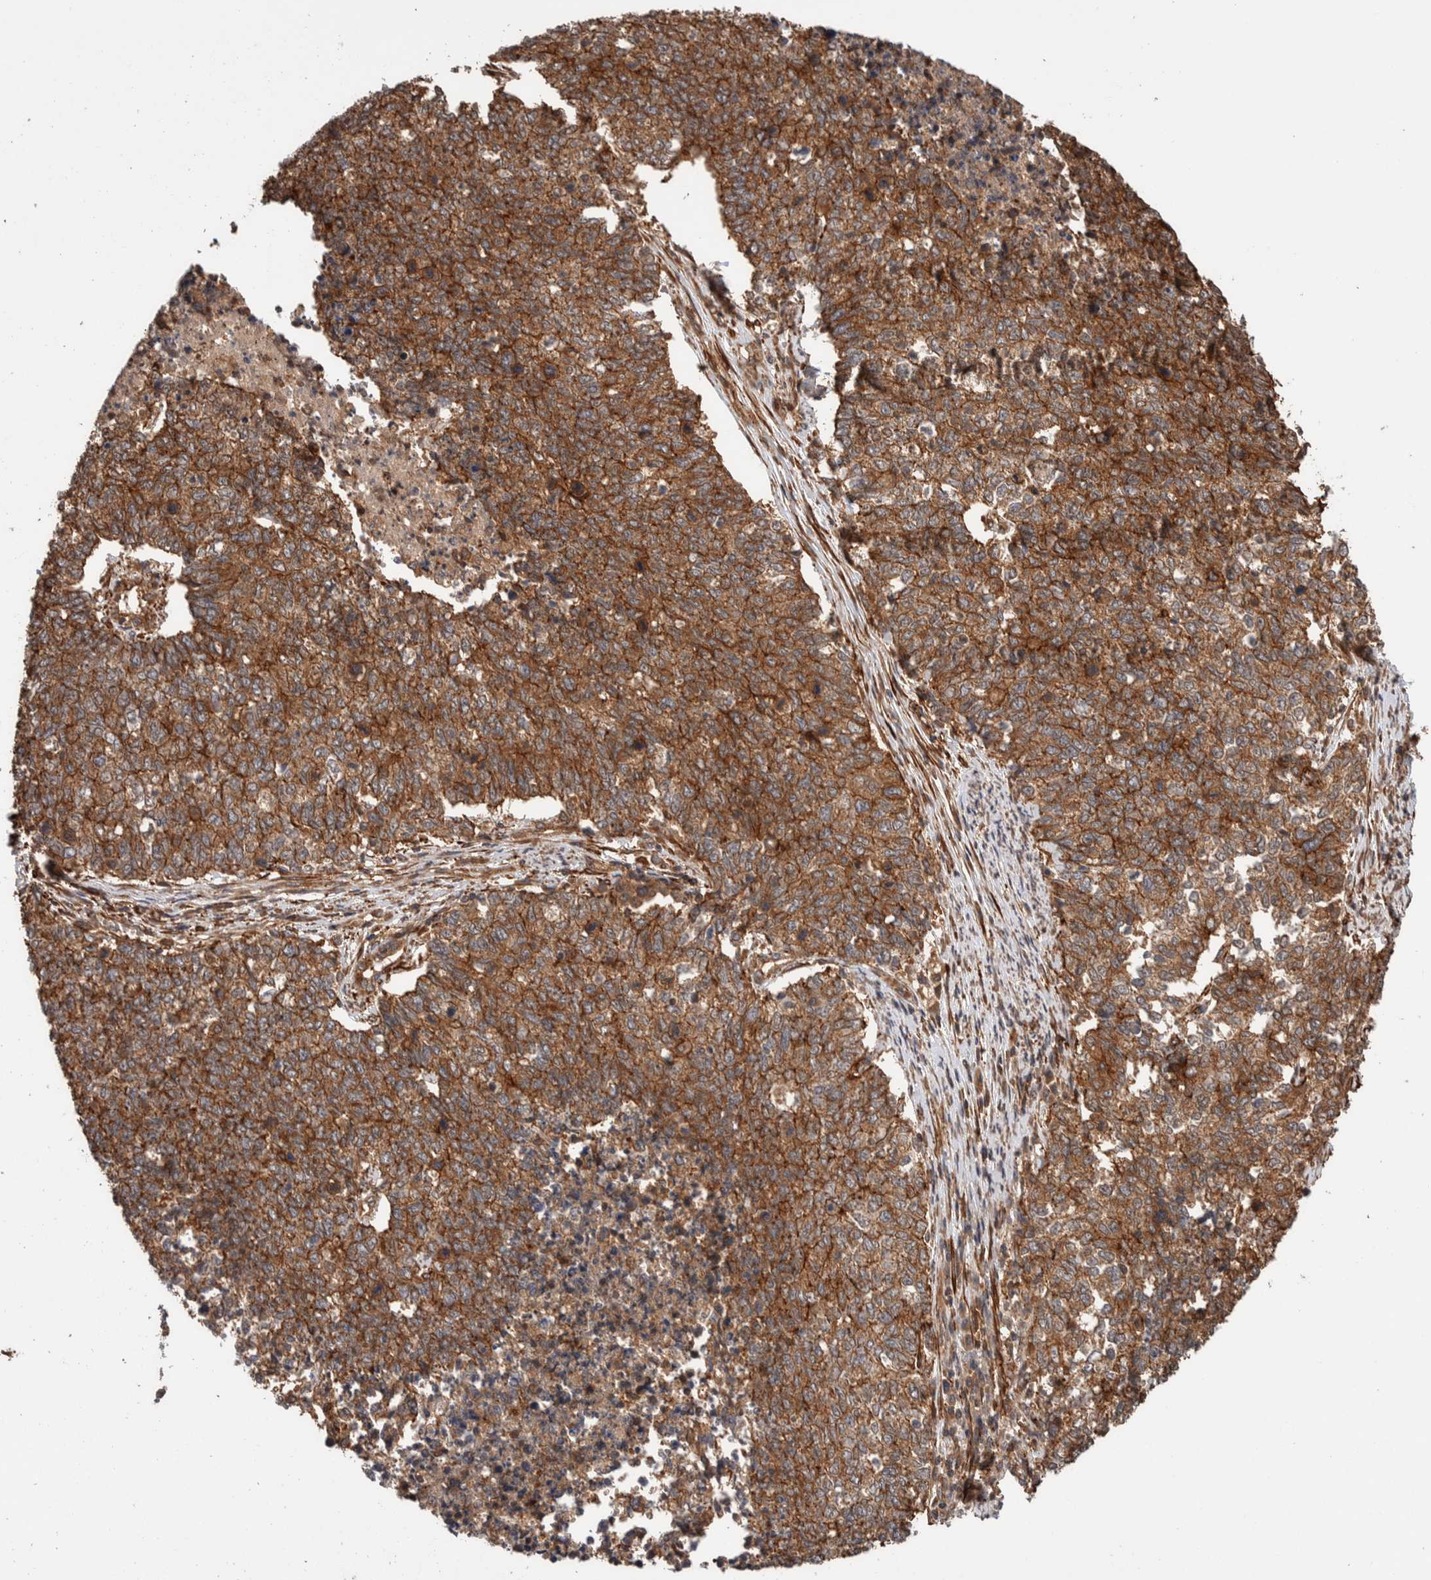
{"staining": {"intensity": "weak", "quantity": ">75%", "location": "cytoplasmic/membranous"}, "tissue": "cervical cancer", "cell_type": "Tumor cells", "image_type": "cancer", "snomed": [{"axis": "morphology", "description": "Squamous cell carcinoma, NOS"}, {"axis": "topography", "description": "Cervix"}], "caption": "Immunohistochemistry (IHC) photomicrograph of human cervical cancer stained for a protein (brown), which displays low levels of weak cytoplasmic/membranous positivity in approximately >75% of tumor cells.", "gene": "SYNRG", "patient": {"sex": "female", "age": 63}}